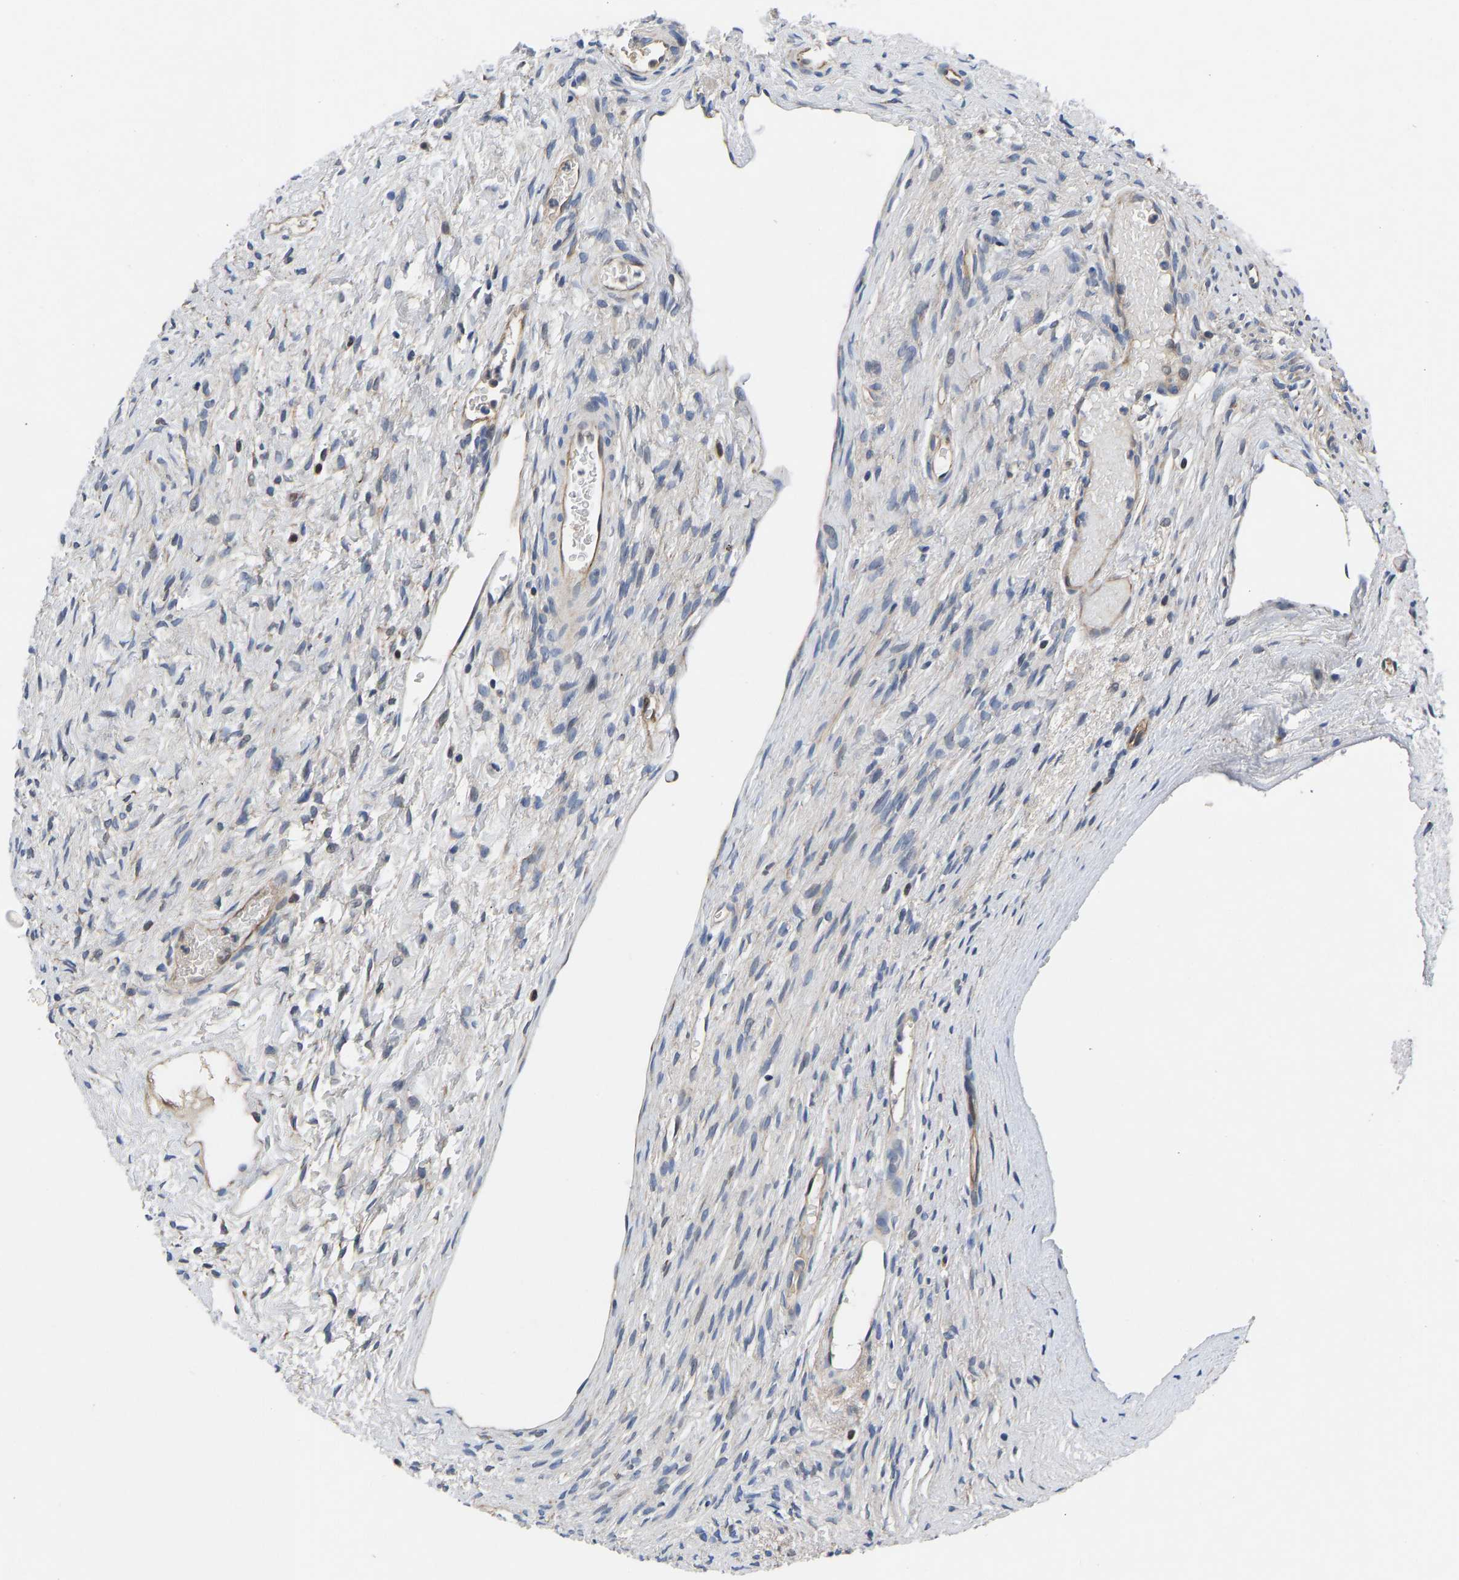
{"staining": {"intensity": "moderate", "quantity": "<25%", "location": "cytoplasmic/membranous"}, "tissue": "ovary", "cell_type": "Follicle cells", "image_type": "normal", "snomed": [{"axis": "morphology", "description": "Normal tissue, NOS"}, {"axis": "topography", "description": "Ovary"}], "caption": "Ovary stained with a protein marker exhibits moderate staining in follicle cells.", "gene": "FRRS1", "patient": {"sex": "female", "age": 33}}